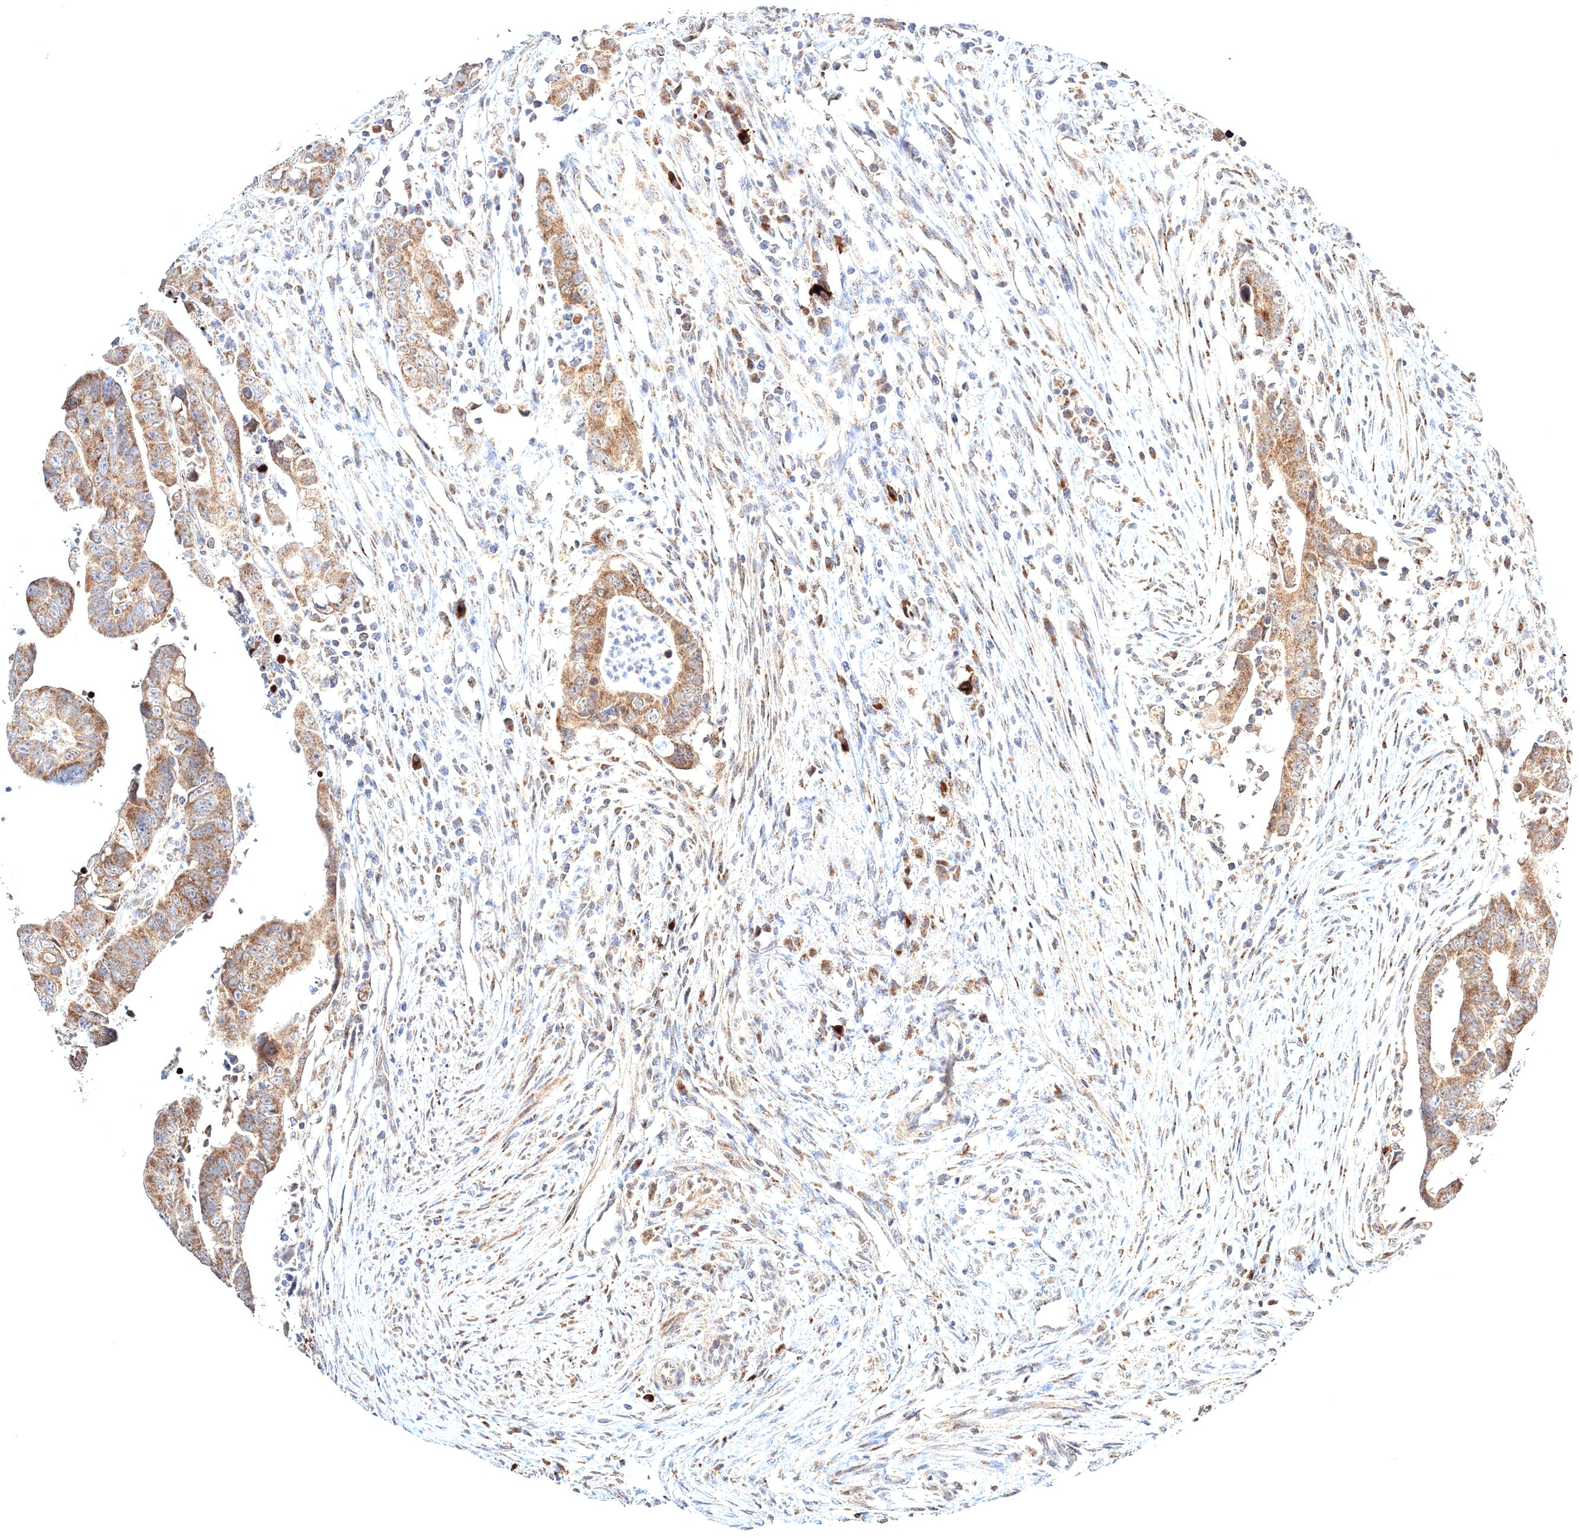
{"staining": {"intensity": "moderate", "quantity": ">75%", "location": "cytoplasmic/membranous"}, "tissue": "colorectal cancer", "cell_type": "Tumor cells", "image_type": "cancer", "snomed": [{"axis": "morphology", "description": "Adenocarcinoma, NOS"}, {"axis": "topography", "description": "Rectum"}], "caption": "Adenocarcinoma (colorectal) stained with IHC shows moderate cytoplasmic/membranous positivity in about >75% of tumor cells. The staining was performed using DAB to visualize the protein expression in brown, while the nuclei were stained in blue with hematoxylin (Magnification: 20x).", "gene": "PEX13", "patient": {"sex": "female", "age": 65}}